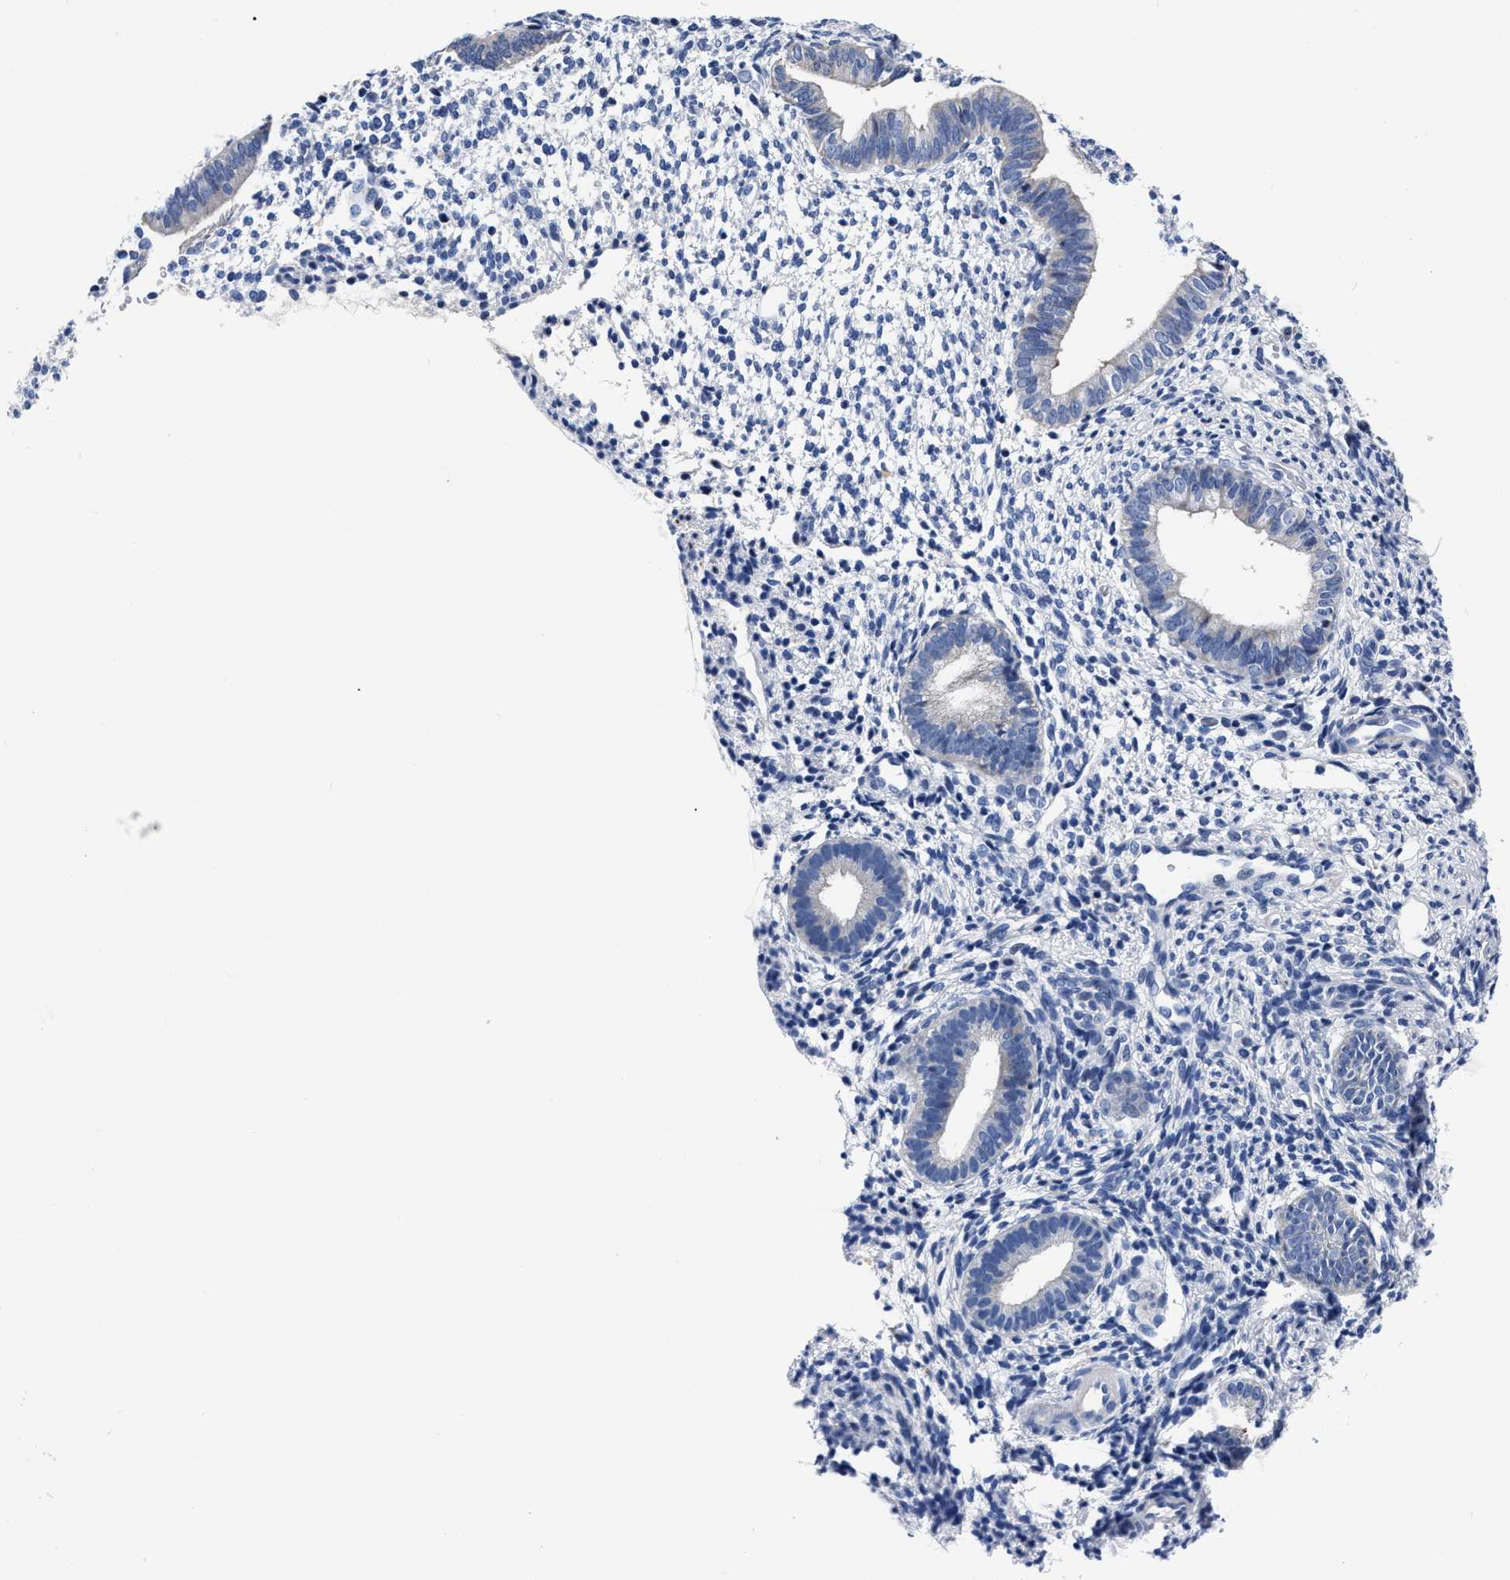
{"staining": {"intensity": "negative", "quantity": "none", "location": "none"}, "tissue": "endometrium", "cell_type": "Cells in endometrial stroma", "image_type": "normal", "snomed": [{"axis": "morphology", "description": "Normal tissue, NOS"}, {"axis": "topography", "description": "Endometrium"}], "caption": "Immunohistochemistry (IHC) image of unremarkable human endometrium stained for a protein (brown), which reveals no positivity in cells in endometrial stroma.", "gene": "MOV10L1", "patient": {"sex": "female", "age": 46}}